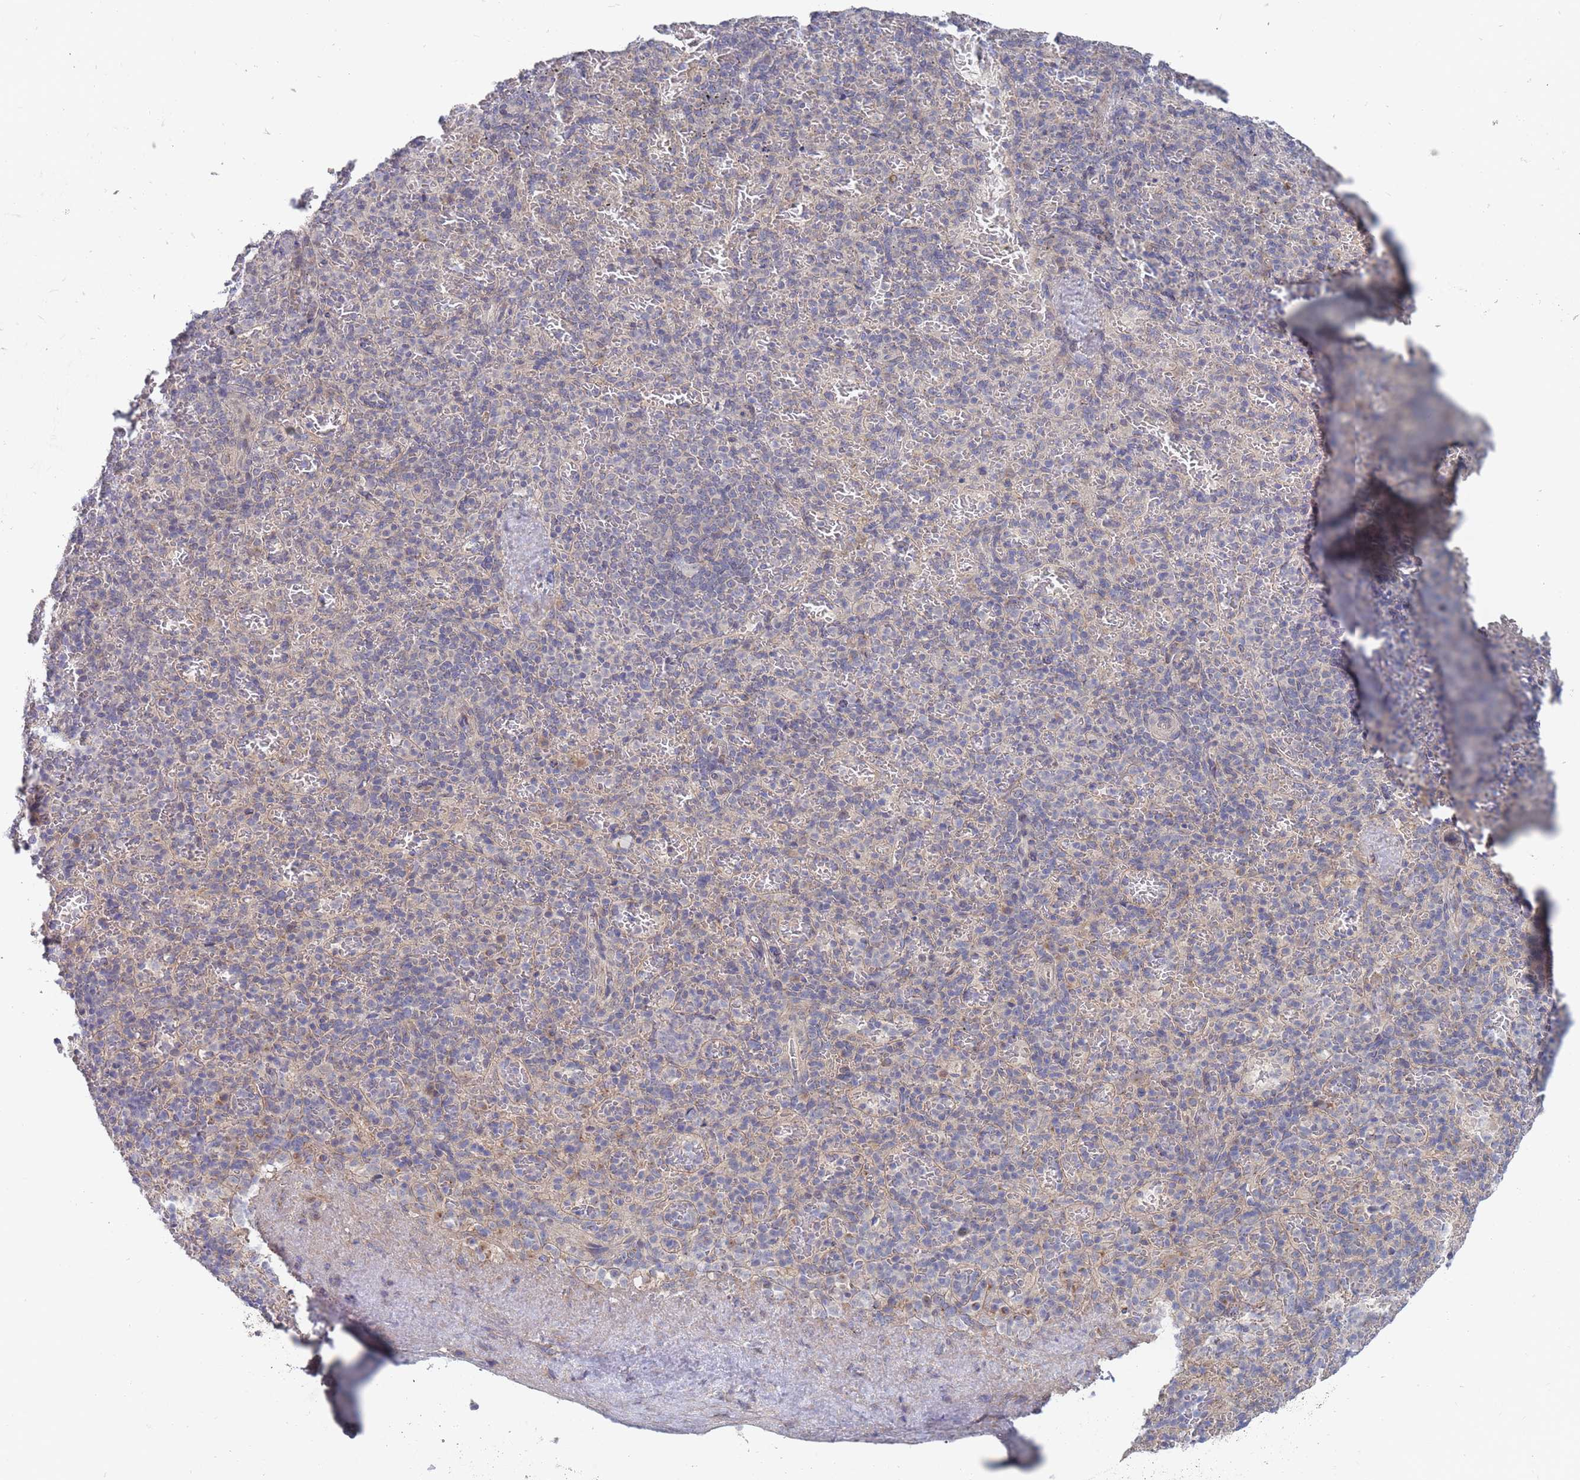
{"staining": {"intensity": "negative", "quantity": "none", "location": "none"}, "tissue": "spleen", "cell_type": "Cells in red pulp", "image_type": "normal", "snomed": [{"axis": "morphology", "description": "Normal tissue, NOS"}, {"axis": "topography", "description": "Spleen"}], "caption": "Cells in red pulp are negative for brown protein staining in unremarkable spleen. (Stains: DAB (3,3'-diaminobenzidine) IHC with hematoxylin counter stain, Microscopy: brightfield microscopy at high magnification).", "gene": "SLC35F5", "patient": {"sex": "female", "age": 74}}